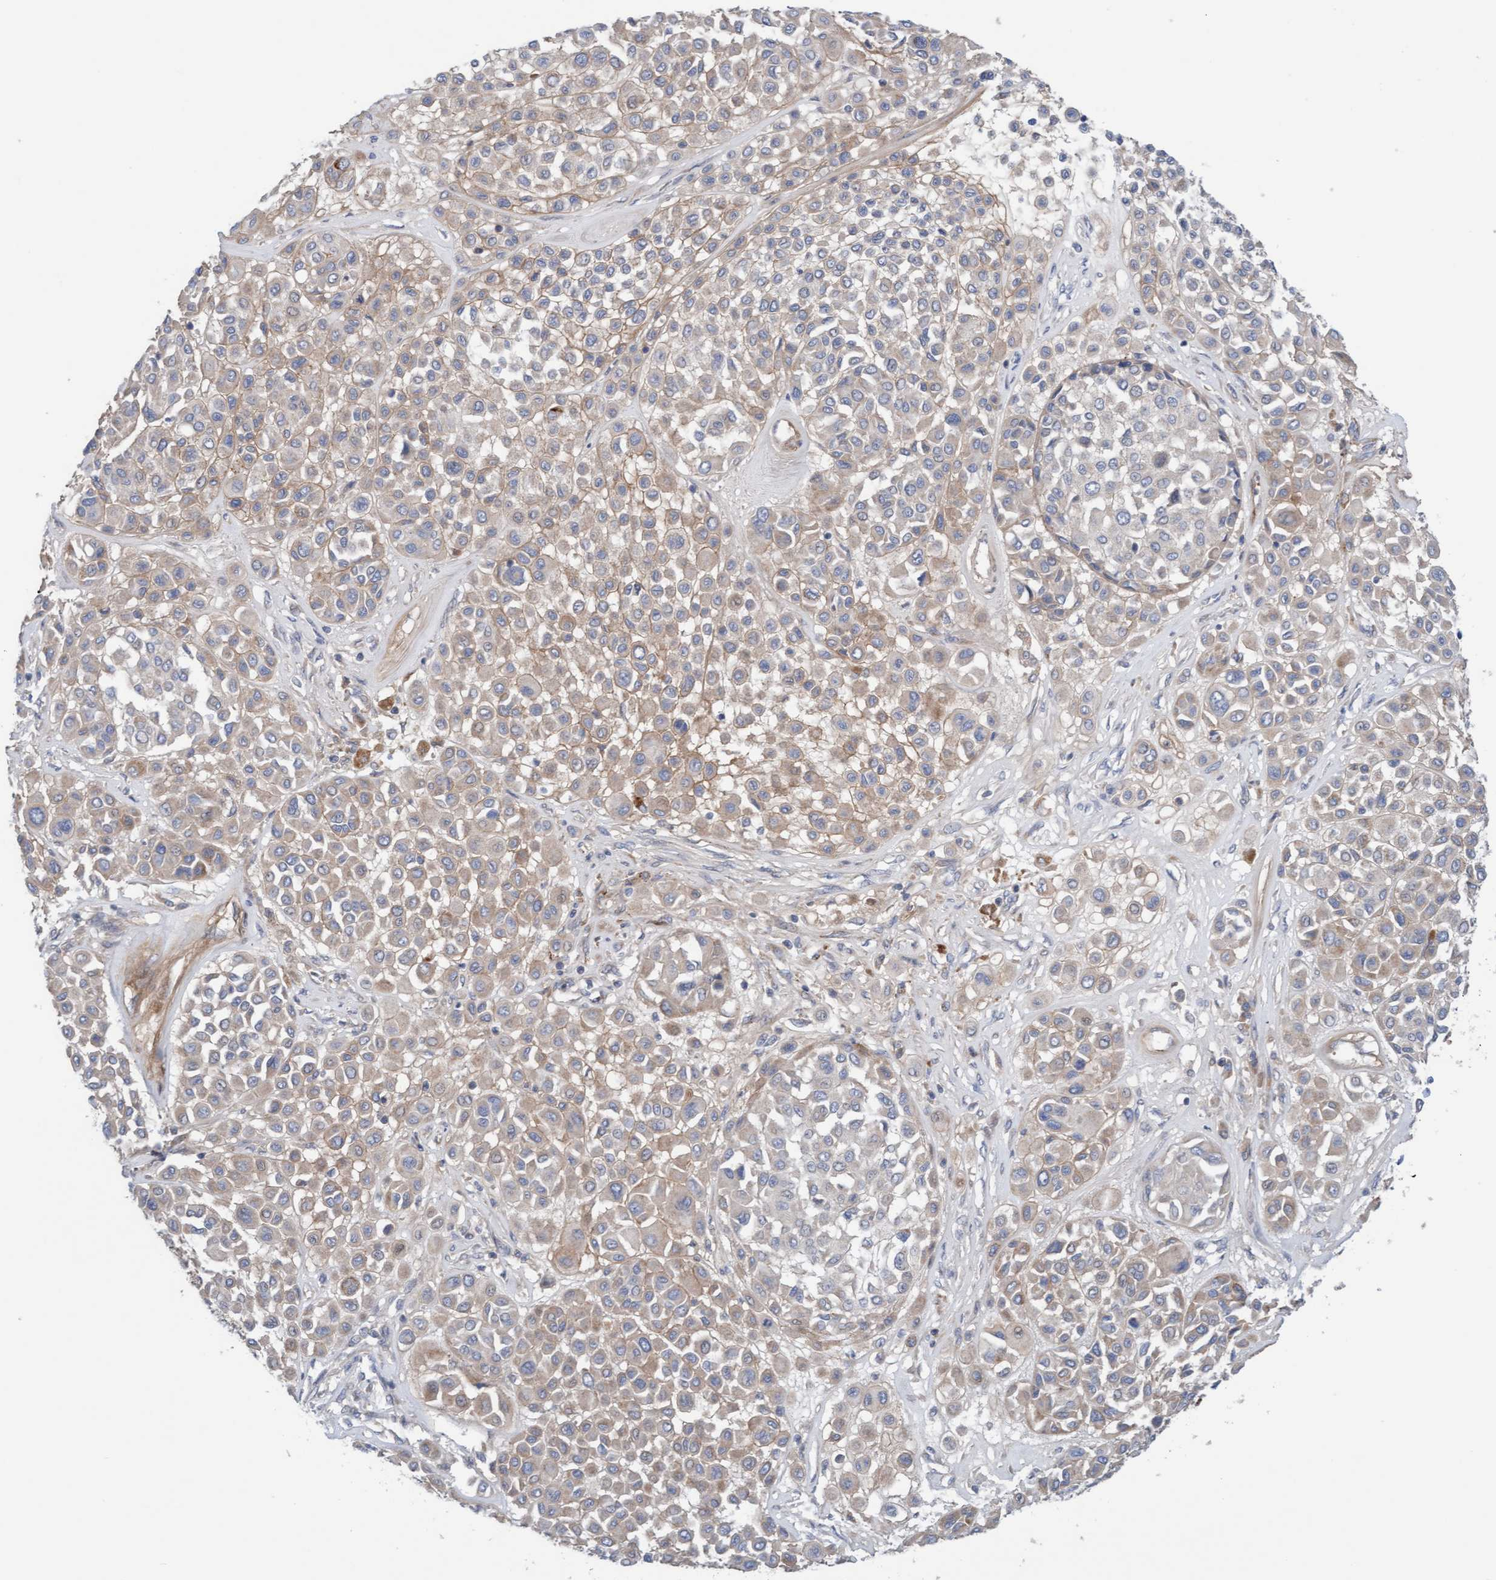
{"staining": {"intensity": "weak", "quantity": ">75%", "location": "cytoplasmic/membranous"}, "tissue": "melanoma", "cell_type": "Tumor cells", "image_type": "cancer", "snomed": [{"axis": "morphology", "description": "Malignant melanoma, Metastatic site"}, {"axis": "topography", "description": "Soft tissue"}], "caption": "Human melanoma stained with a brown dye exhibits weak cytoplasmic/membranous positive positivity in about >75% of tumor cells.", "gene": "CDK5RAP3", "patient": {"sex": "male", "age": 41}}